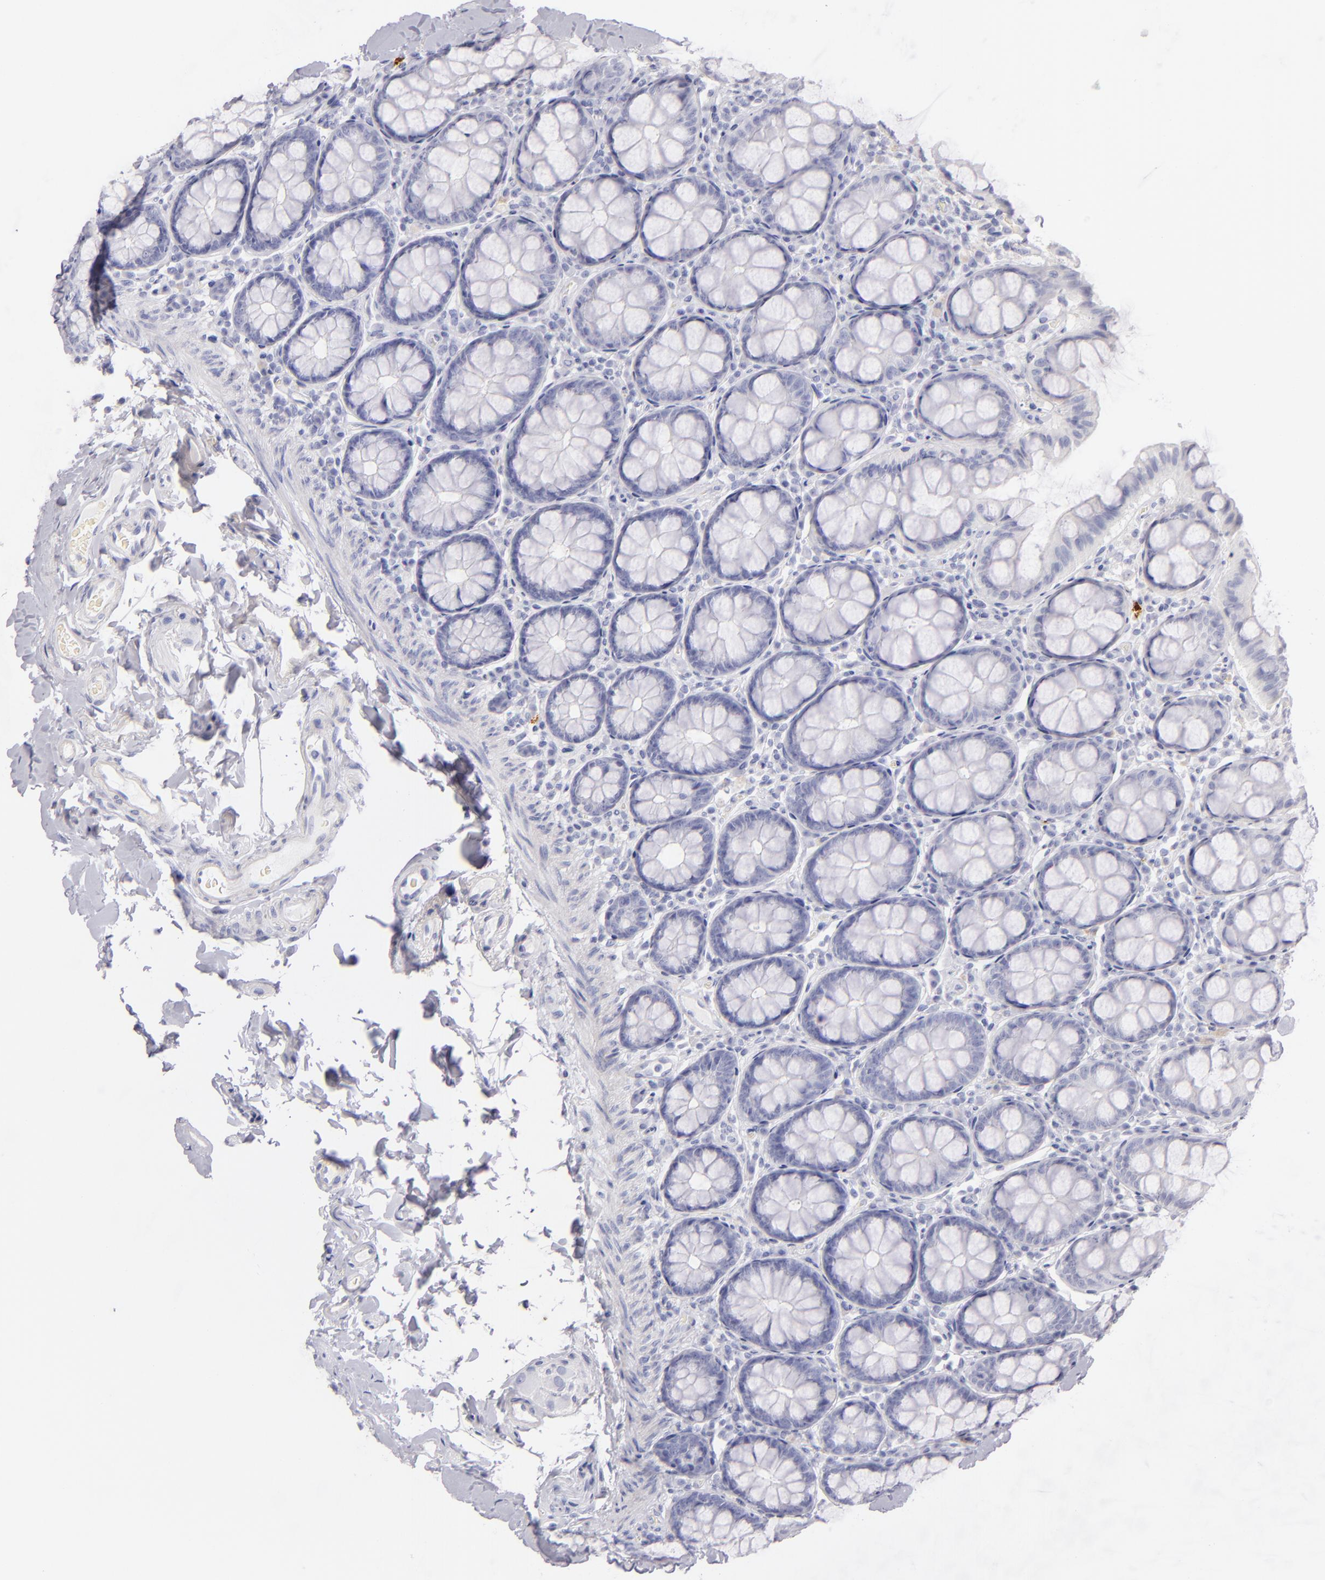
{"staining": {"intensity": "negative", "quantity": "none", "location": "none"}, "tissue": "colon", "cell_type": "Endothelial cells", "image_type": "normal", "snomed": [{"axis": "morphology", "description": "Normal tissue, NOS"}, {"axis": "topography", "description": "Colon"}], "caption": "Protein analysis of normal colon shows no significant positivity in endothelial cells.", "gene": "CD207", "patient": {"sex": "female", "age": 61}}